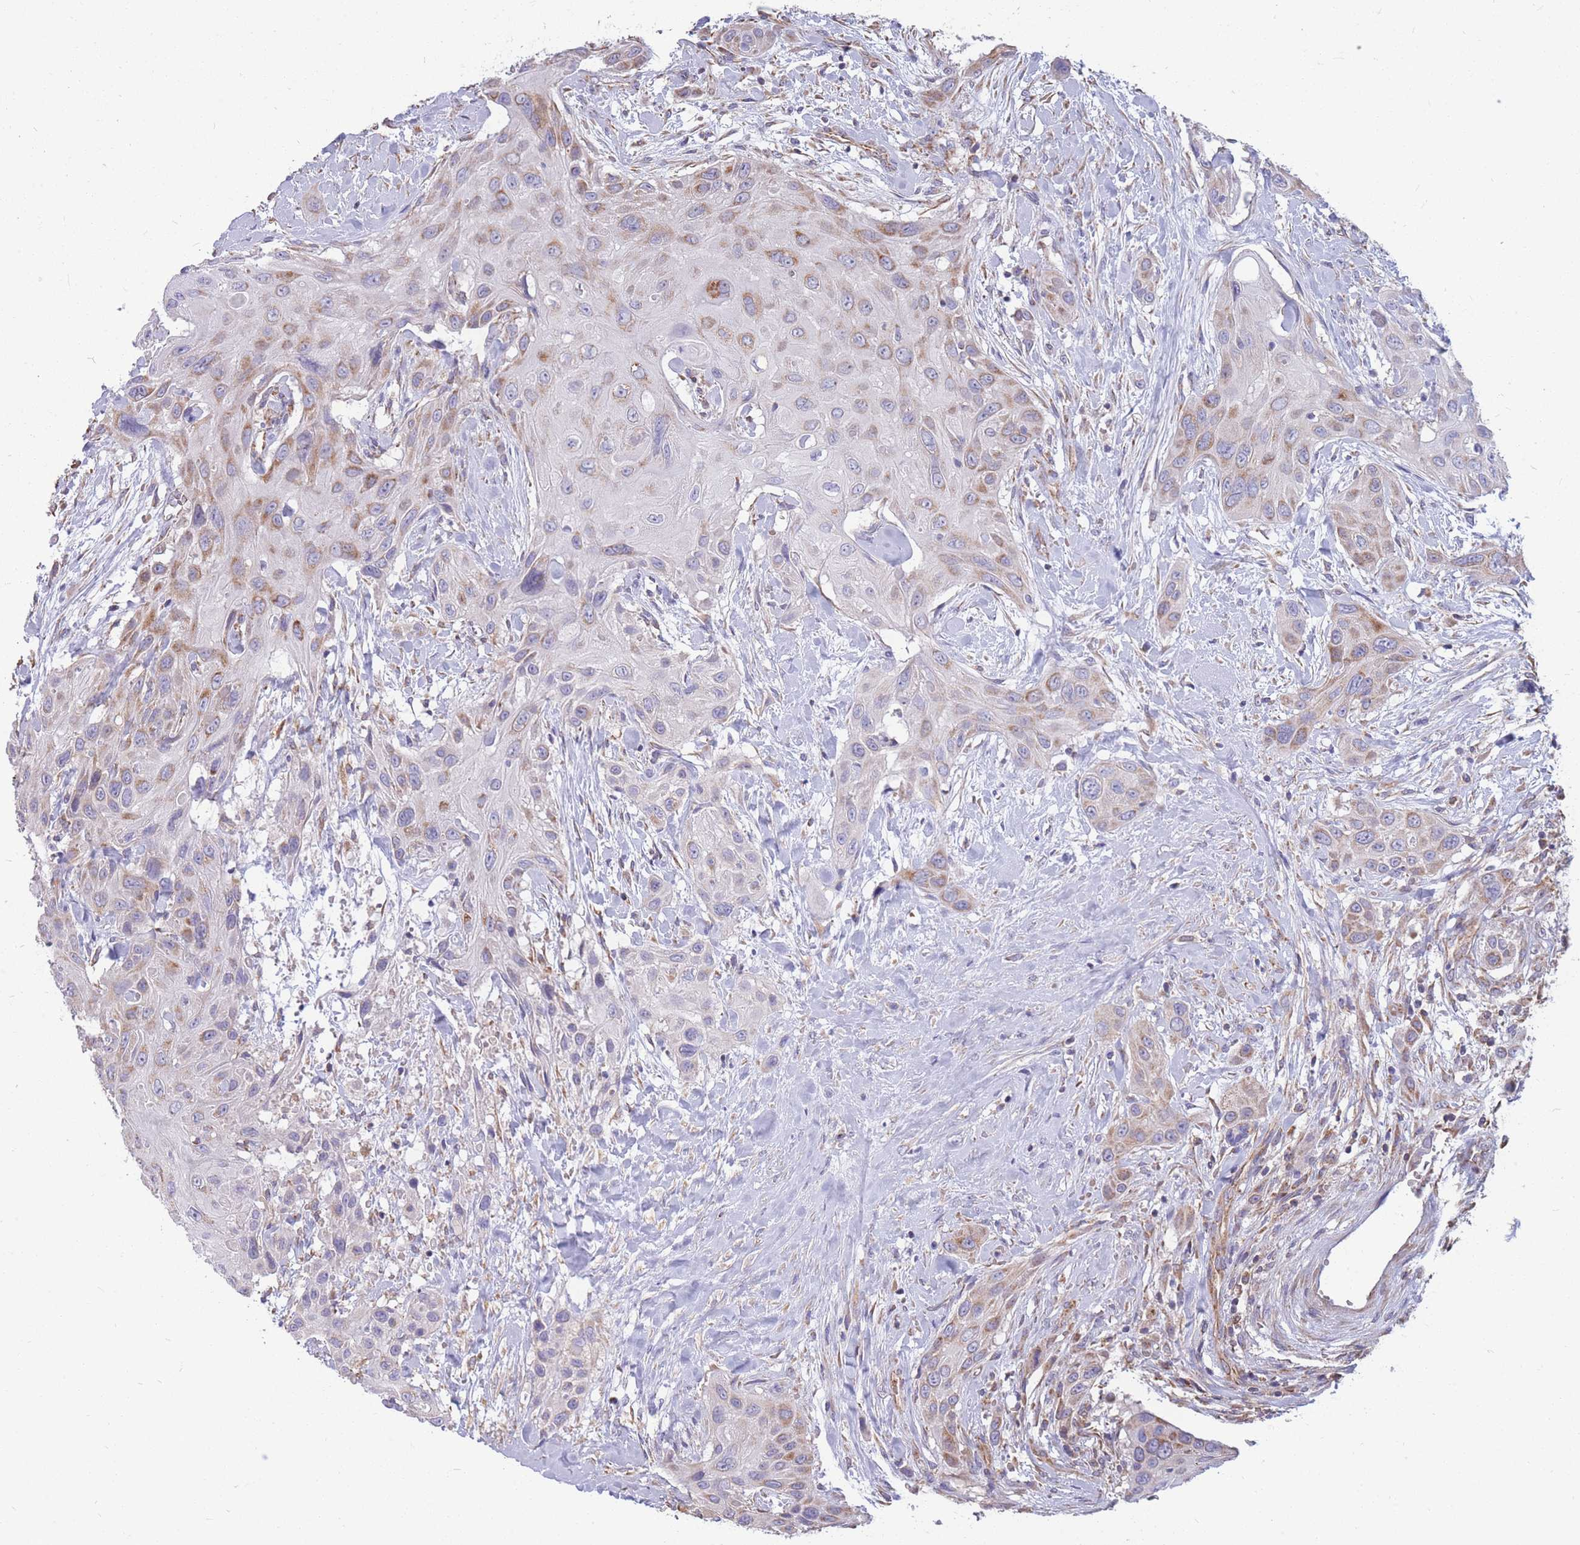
{"staining": {"intensity": "weak", "quantity": "25%-75%", "location": "cytoplasmic/membranous"}, "tissue": "head and neck cancer", "cell_type": "Tumor cells", "image_type": "cancer", "snomed": [{"axis": "morphology", "description": "Squamous cell carcinoma, NOS"}, {"axis": "topography", "description": "Head-Neck"}], "caption": "Immunohistochemistry (IHC) of human head and neck cancer (squamous cell carcinoma) shows low levels of weak cytoplasmic/membranous staining in approximately 25%-75% of tumor cells.", "gene": "MRPS9", "patient": {"sex": "male", "age": 81}}